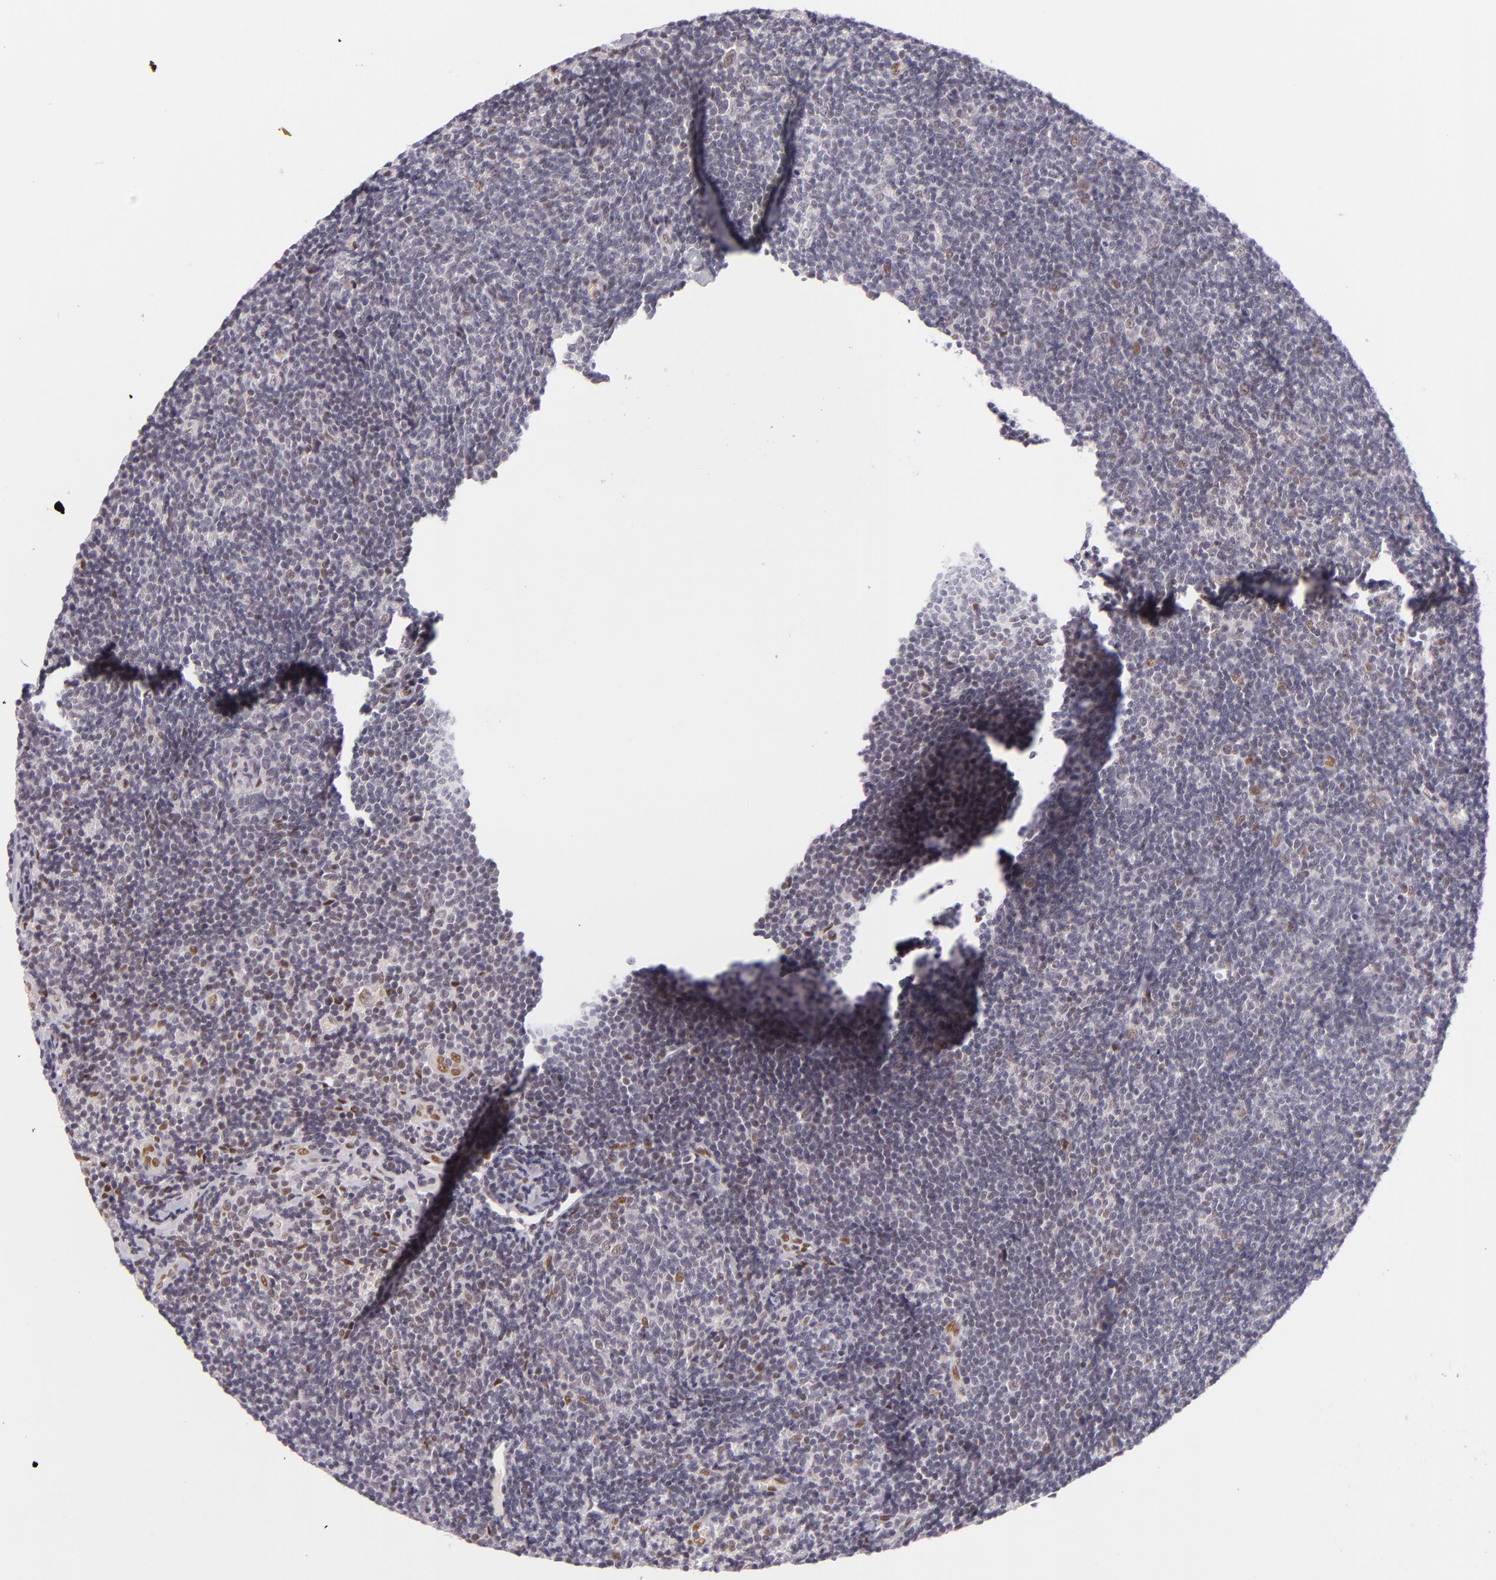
{"staining": {"intensity": "moderate", "quantity": "25%-75%", "location": "nuclear"}, "tissue": "lymphoma", "cell_type": "Tumor cells", "image_type": "cancer", "snomed": [{"axis": "morphology", "description": "Malignant lymphoma, non-Hodgkin's type, Low grade"}, {"axis": "topography", "description": "Lymph node"}], "caption": "Lymphoma was stained to show a protein in brown. There is medium levels of moderate nuclear staining in about 25%-75% of tumor cells.", "gene": "BCL3", "patient": {"sex": "male", "age": 49}}